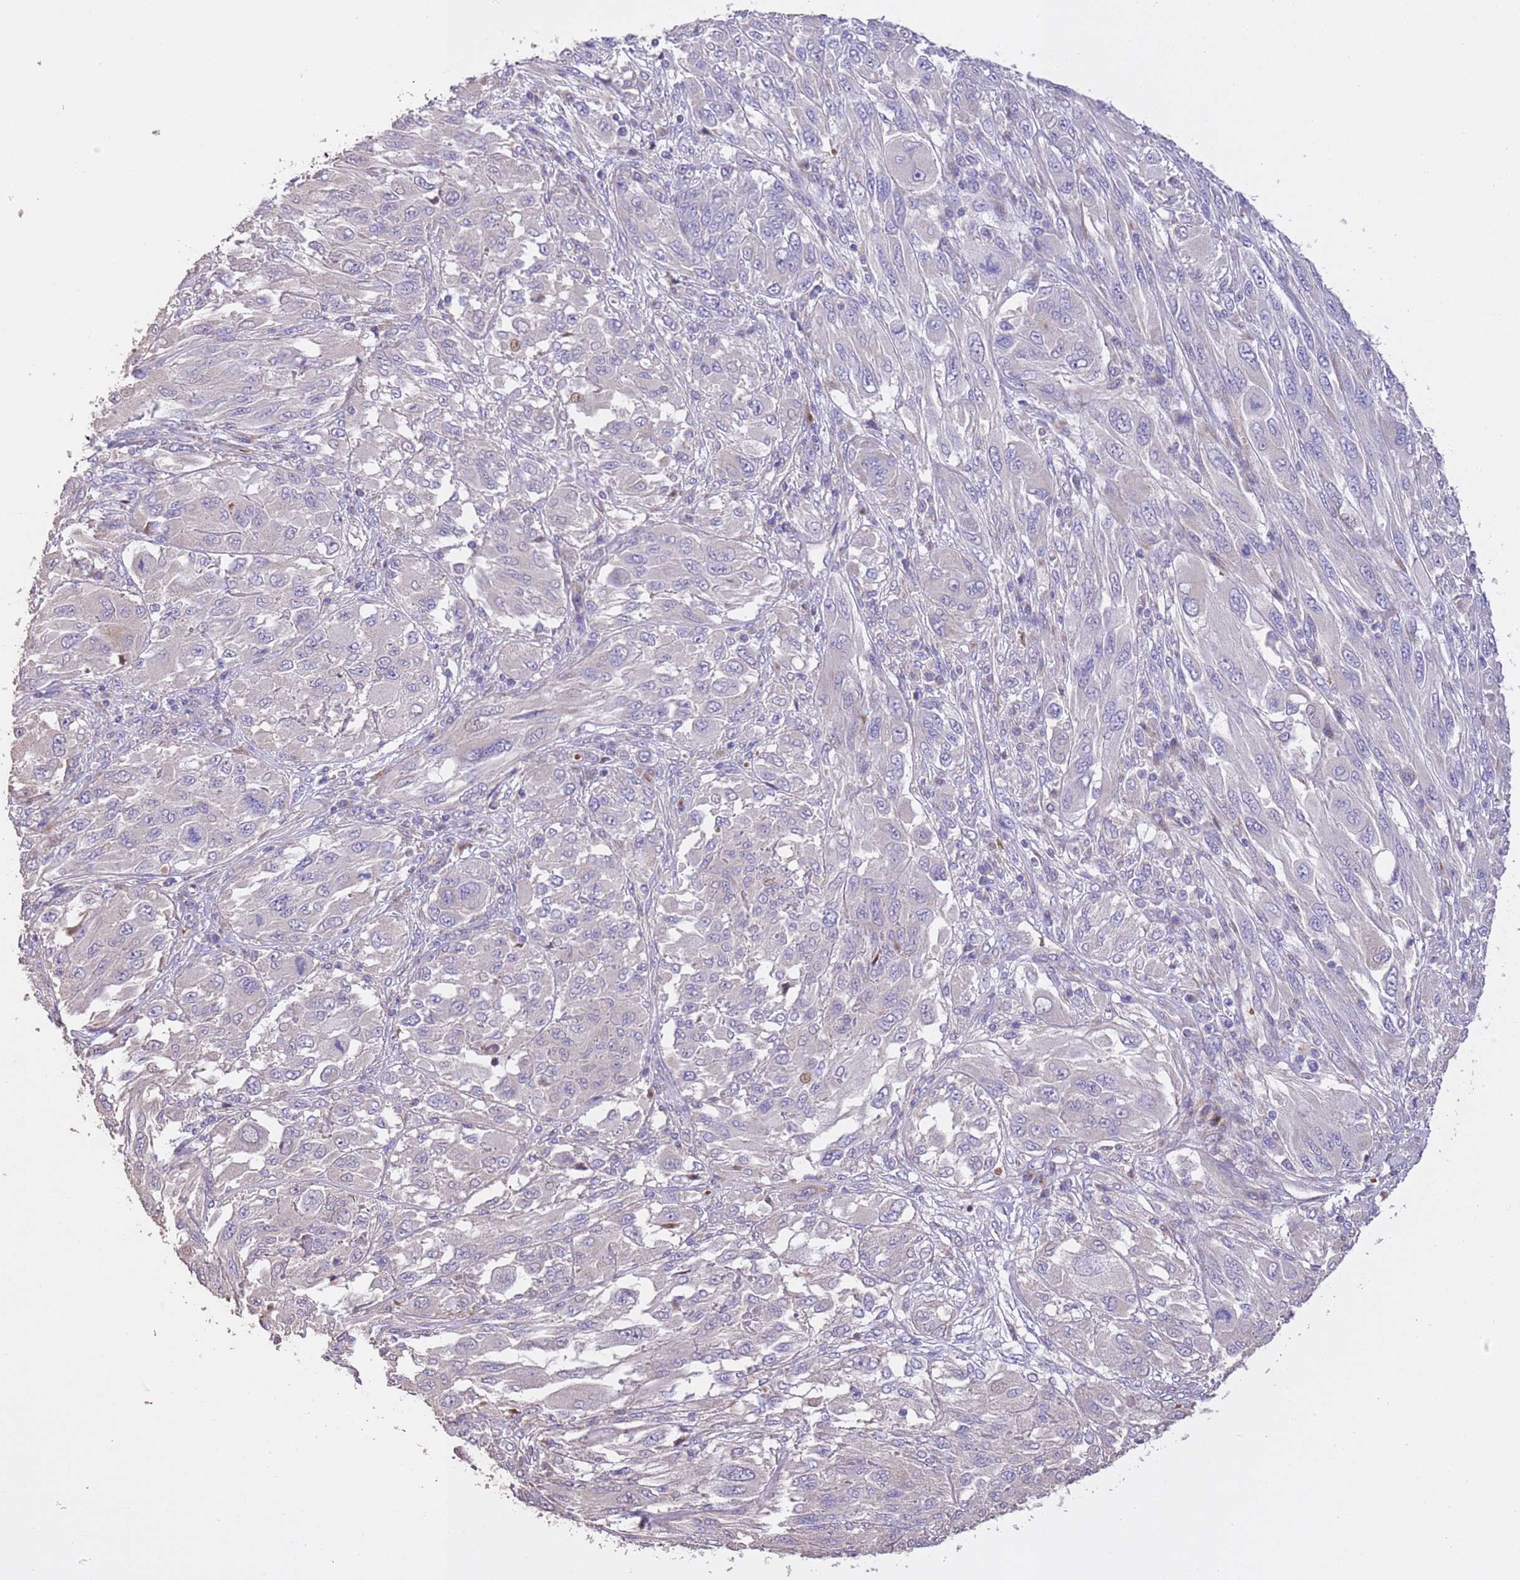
{"staining": {"intensity": "negative", "quantity": "none", "location": "none"}, "tissue": "melanoma", "cell_type": "Tumor cells", "image_type": "cancer", "snomed": [{"axis": "morphology", "description": "Malignant melanoma, NOS"}, {"axis": "topography", "description": "Skin"}], "caption": "A histopathology image of human melanoma is negative for staining in tumor cells.", "gene": "PIGA", "patient": {"sex": "female", "age": 91}}